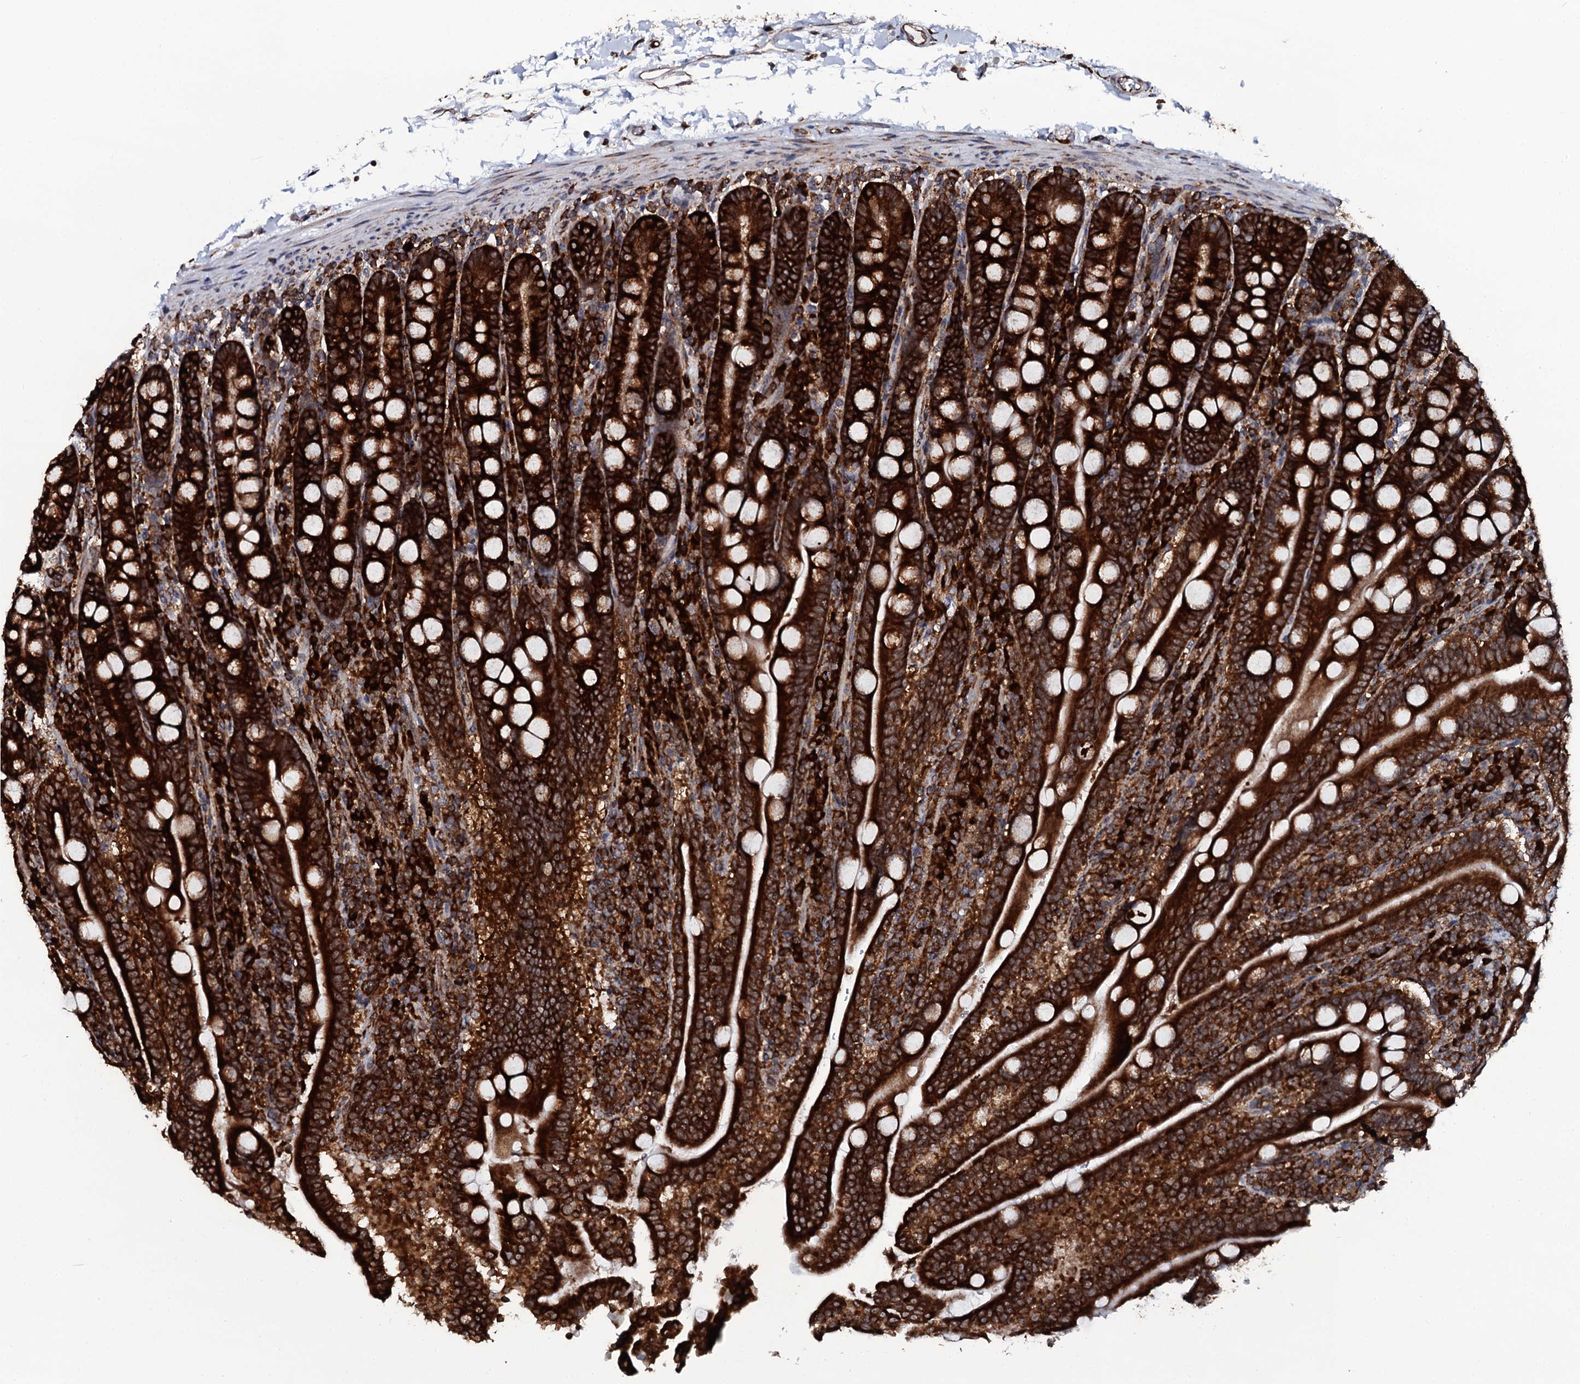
{"staining": {"intensity": "strong", "quantity": ">75%", "location": "cytoplasmic/membranous"}, "tissue": "duodenum", "cell_type": "Glandular cells", "image_type": "normal", "snomed": [{"axis": "morphology", "description": "Normal tissue, NOS"}, {"axis": "topography", "description": "Duodenum"}], "caption": "IHC (DAB) staining of benign duodenum shows strong cytoplasmic/membranous protein staining in about >75% of glandular cells. (IHC, brightfield microscopy, high magnification).", "gene": "SPTY2D1", "patient": {"sex": "male", "age": 35}}